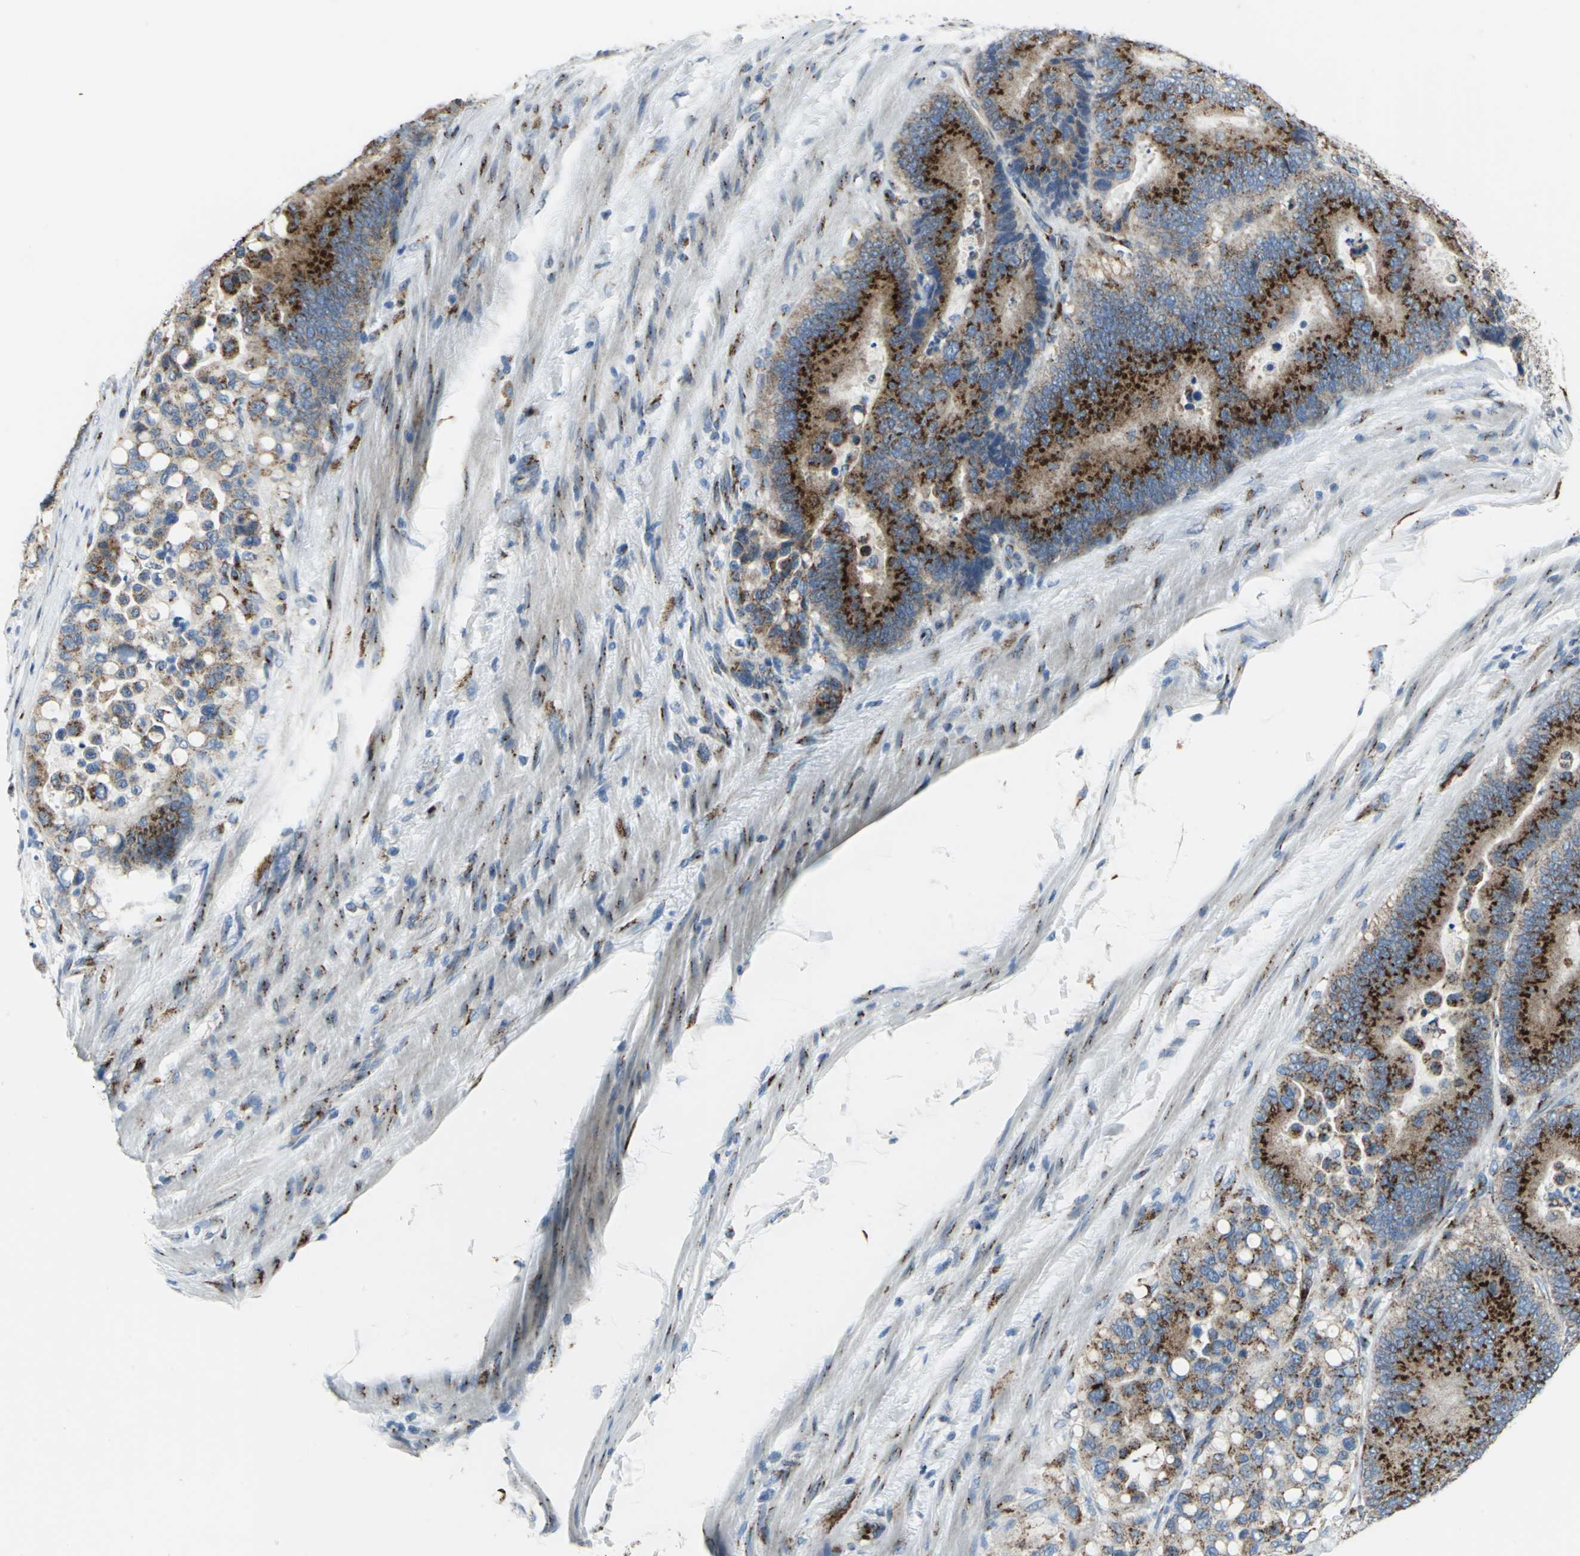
{"staining": {"intensity": "strong", "quantity": ">75%", "location": "cytoplasmic/membranous"}, "tissue": "colorectal cancer", "cell_type": "Tumor cells", "image_type": "cancer", "snomed": [{"axis": "morphology", "description": "Normal tissue, NOS"}, {"axis": "morphology", "description": "Adenocarcinoma, NOS"}, {"axis": "topography", "description": "Colon"}], "caption": "Immunohistochemical staining of colorectal cancer (adenocarcinoma) reveals high levels of strong cytoplasmic/membranous staining in approximately >75% of tumor cells. Nuclei are stained in blue.", "gene": "GPR3", "patient": {"sex": "male", "age": 82}}